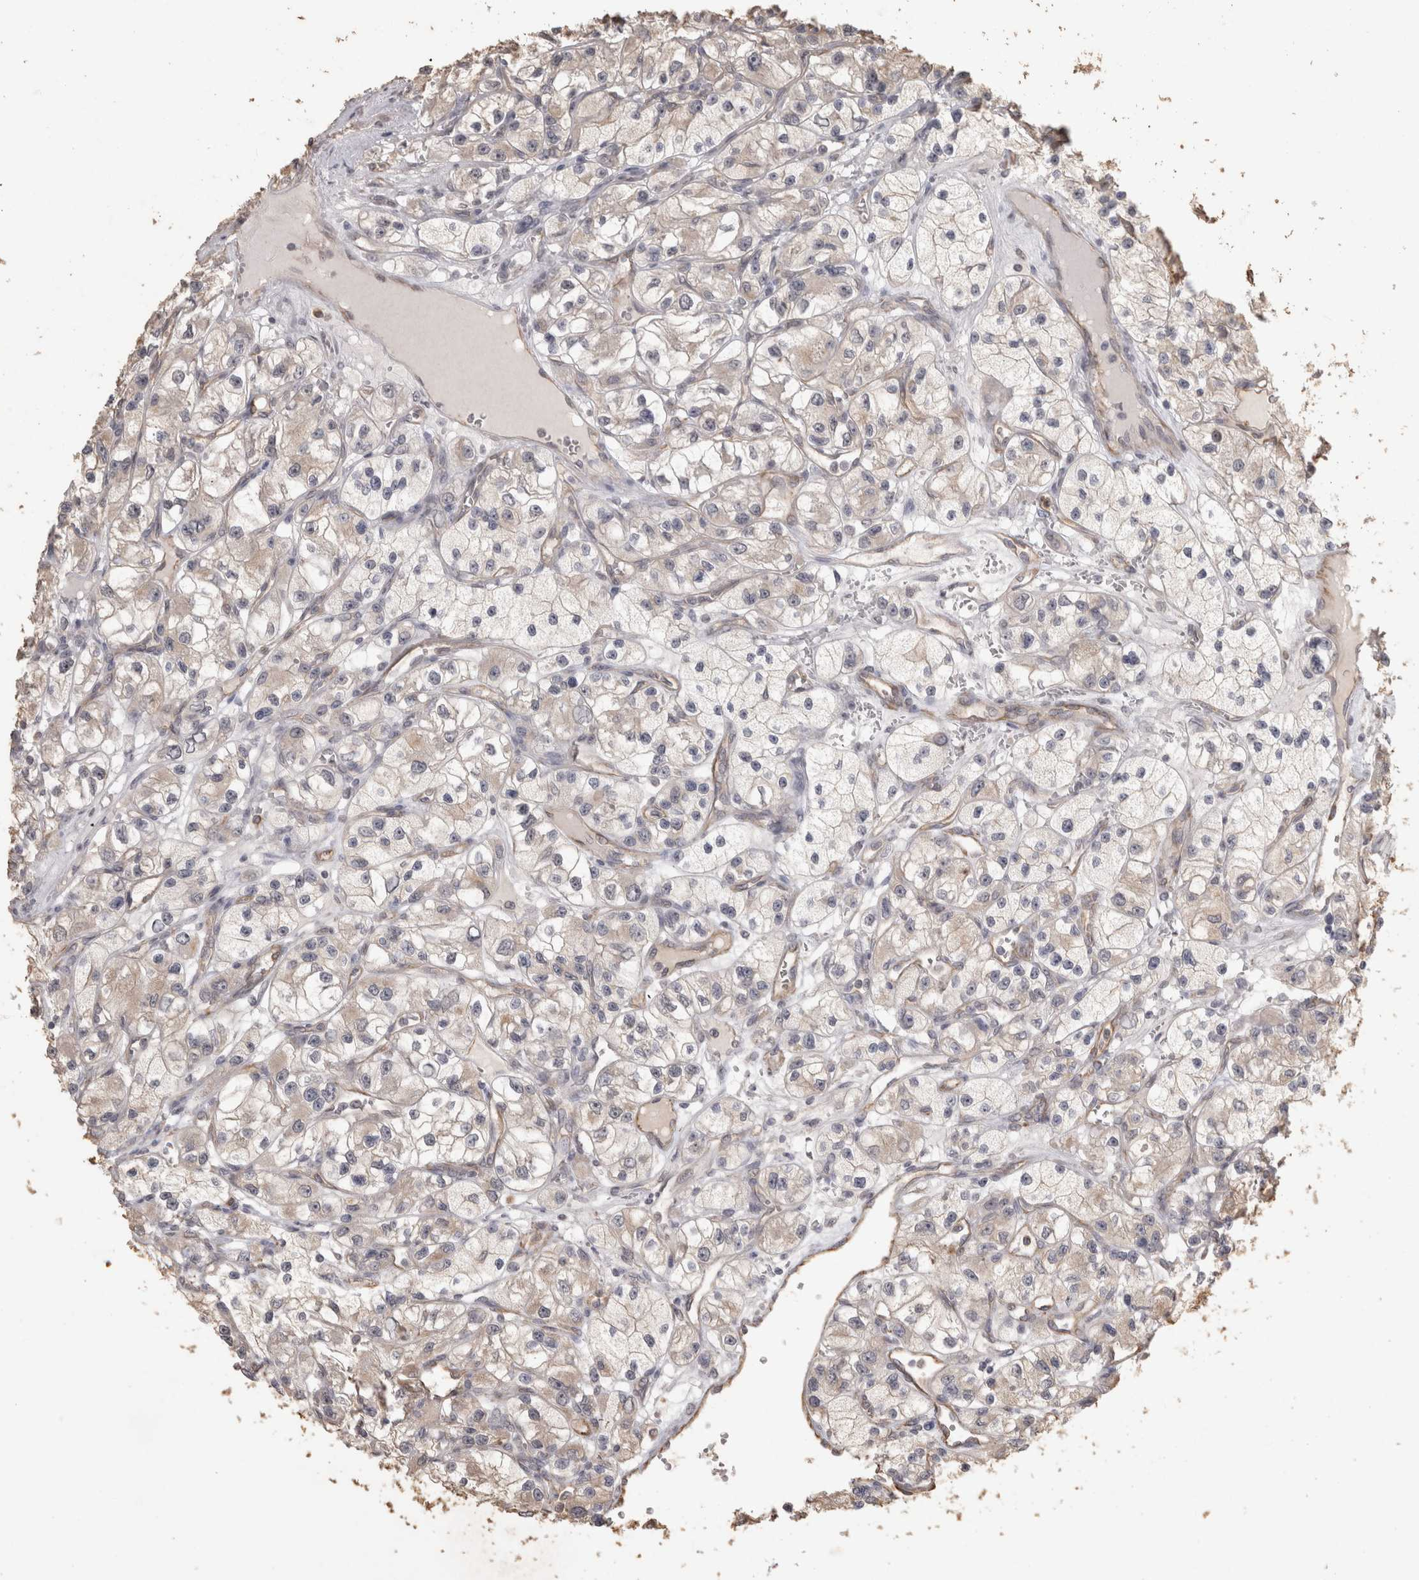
{"staining": {"intensity": "weak", "quantity": "<25%", "location": "cytoplasmic/membranous"}, "tissue": "renal cancer", "cell_type": "Tumor cells", "image_type": "cancer", "snomed": [{"axis": "morphology", "description": "Adenocarcinoma, NOS"}, {"axis": "topography", "description": "Kidney"}], "caption": "Immunohistochemistry (IHC) histopathology image of human renal cancer (adenocarcinoma) stained for a protein (brown), which shows no staining in tumor cells. (DAB (3,3'-diaminobenzidine) IHC, high magnification).", "gene": "REPS2", "patient": {"sex": "female", "age": 57}}